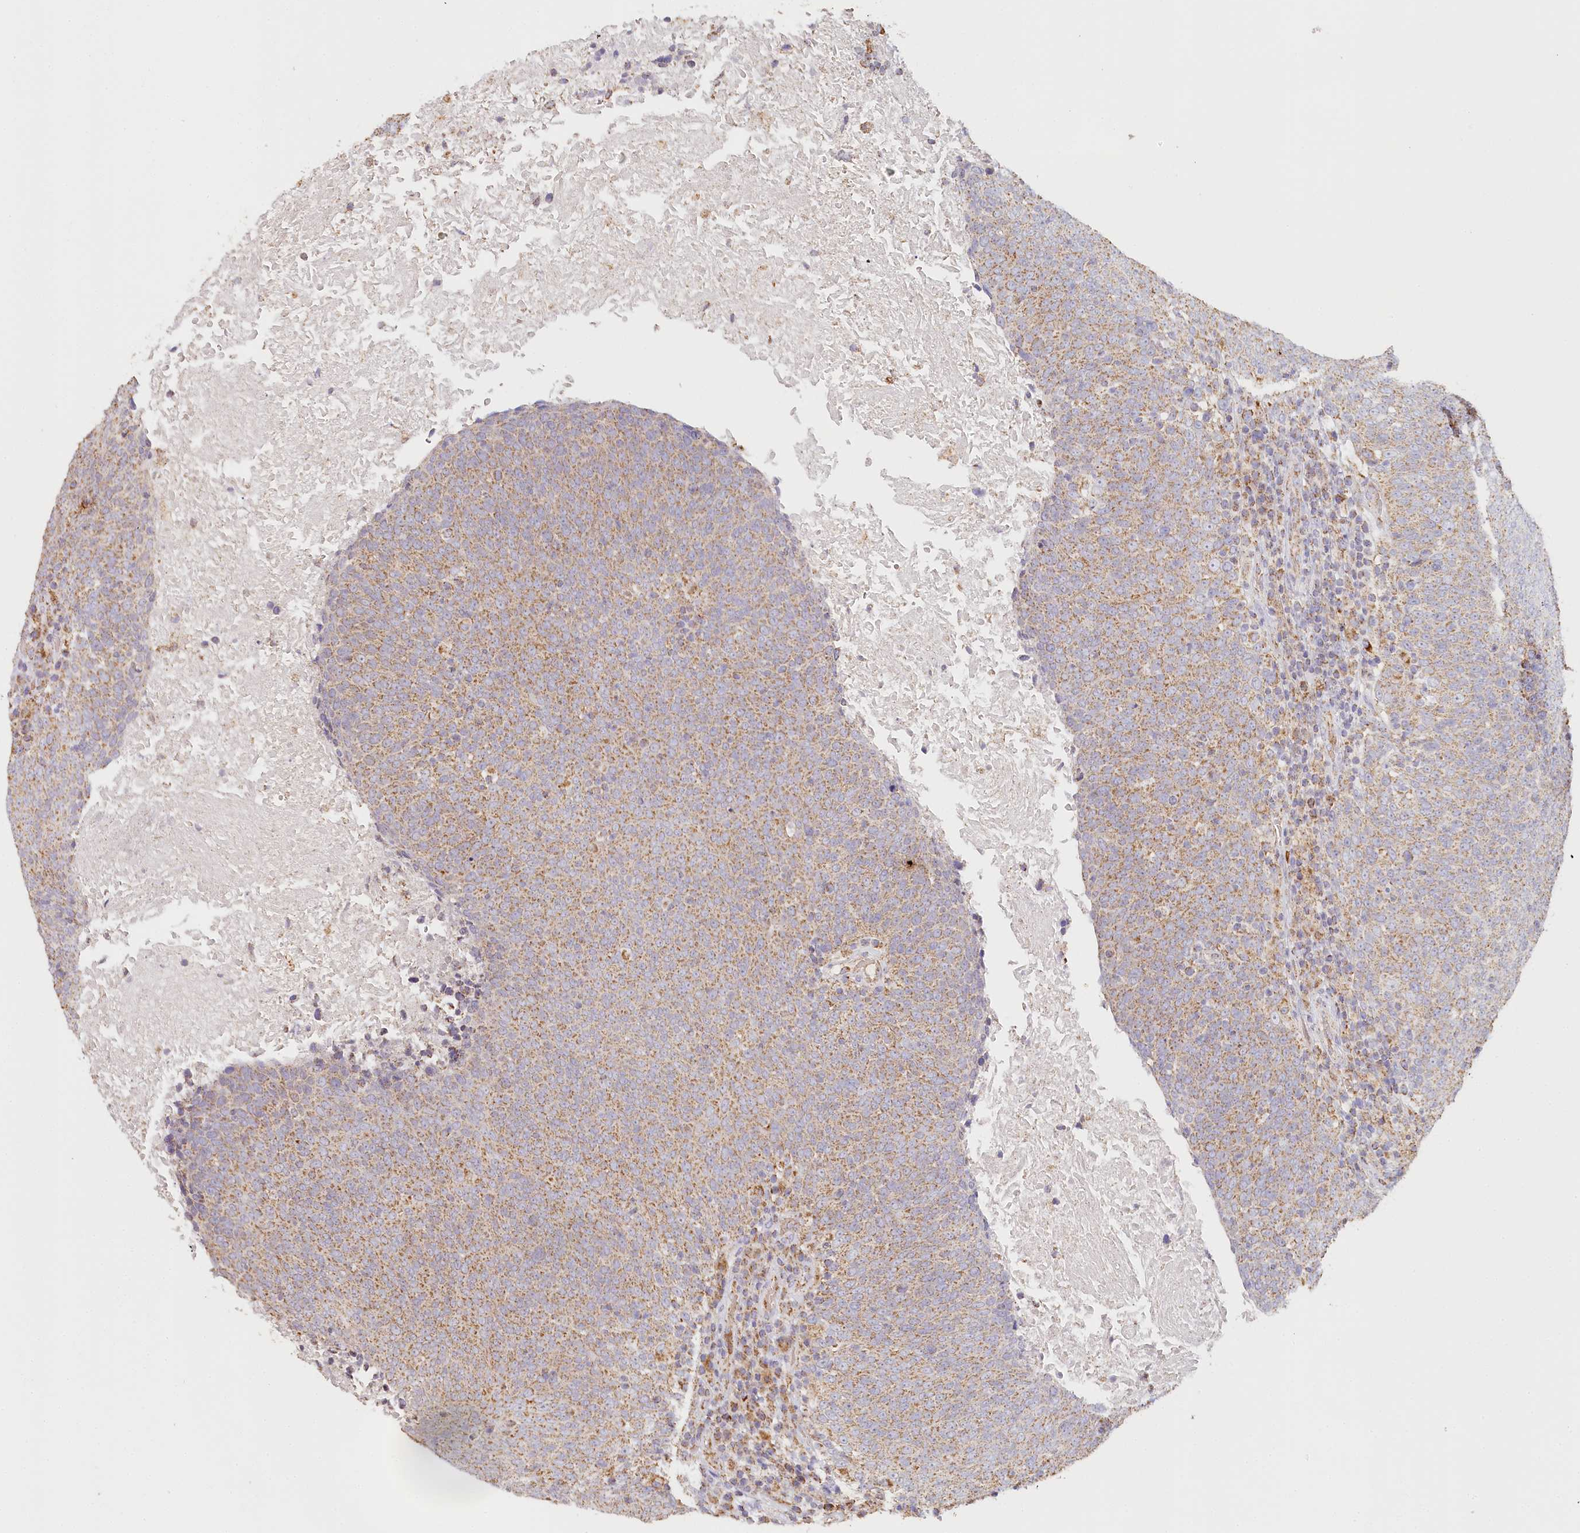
{"staining": {"intensity": "moderate", "quantity": ">75%", "location": "cytoplasmic/membranous"}, "tissue": "head and neck cancer", "cell_type": "Tumor cells", "image_type": "cancer", "snomed": [{"axis": "morphology", "description": "Squamous cell carcinoma, NOS"}, {"axis": "morphology", "description": "Squamous cell carcinoma, metastatic, NOS"}, {"axis": "topography", "description": "Lymph node"}, {"axis": "topography", "description": "Head-Neck"}], "caption": "An IHC micrograph of neoplastic tissue is shown. Protein staining in brown labels moderate cytoplasmic/membranous positivity in head and neck cancer within tumor cells. (Stains: DAB in brown, nuclei in blue, Microscopy: brightfield microscopy at high magnification).", "gene": "MMP25", "patient": {"sex": "male", "age": 62}}